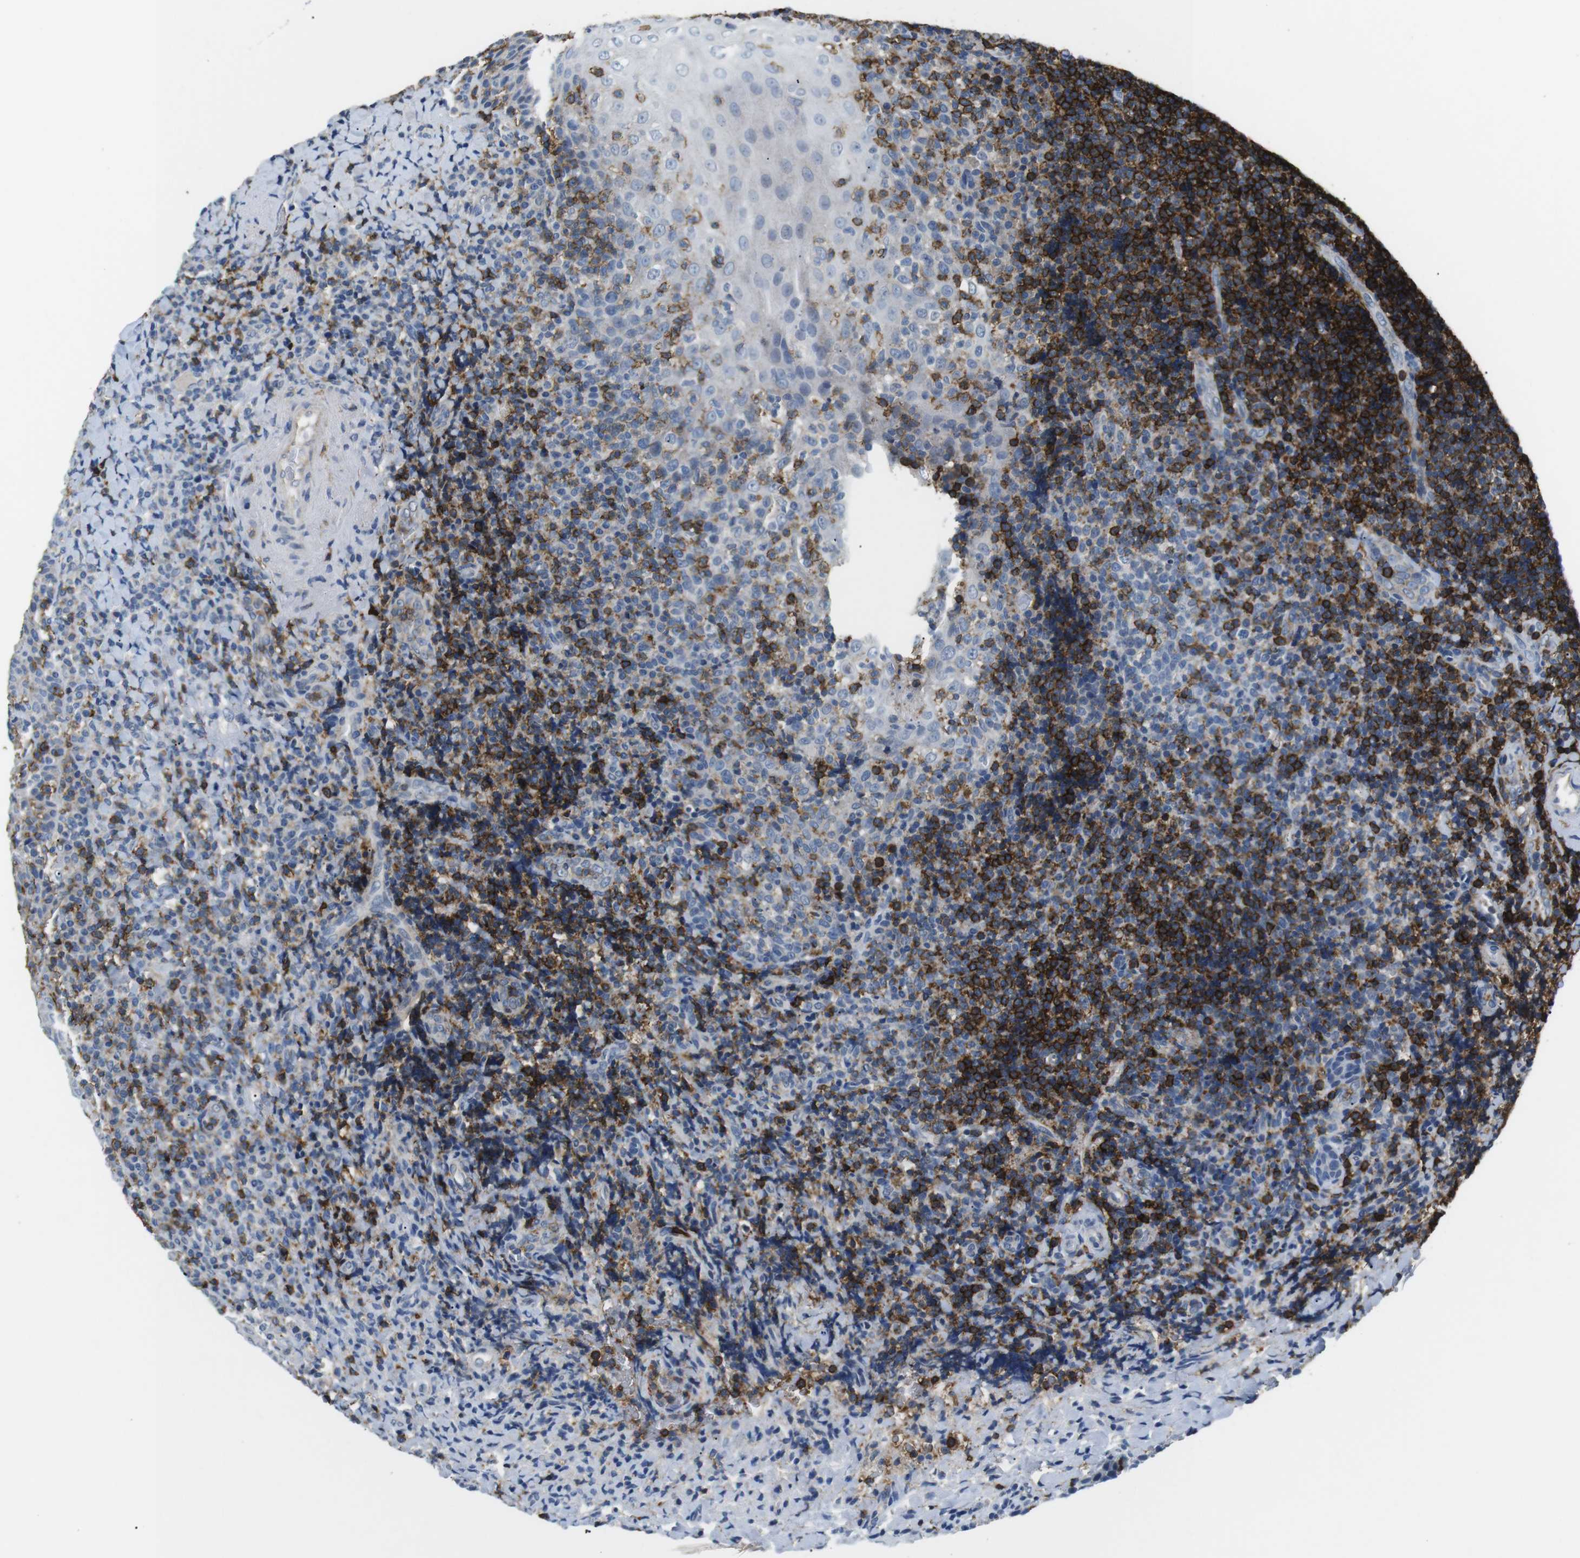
{"staining": {"intensity": "strong", "quantity": "<25%", "location": "cytoplasmic/membranous"}, "tissue": "tonsil", "cell_type": "Germinal center cells", "image_type": "normal", "snomed": [{"axis": "morphology", "description": "Normal tissue, NOS"}, {"axis": "topography", "description": "Tonsil"}], "caption": "A high-resolution photomicrograph shows IHC staining of unremarkable tonsil, which displays strong cytoplasmic/membranous expression in approximately <25% of germinal center cells. (DAB IHC with brightfield microscopy, high magnification).", "gene": "CD6", "patient": {"sex": "male", "age": 37}}